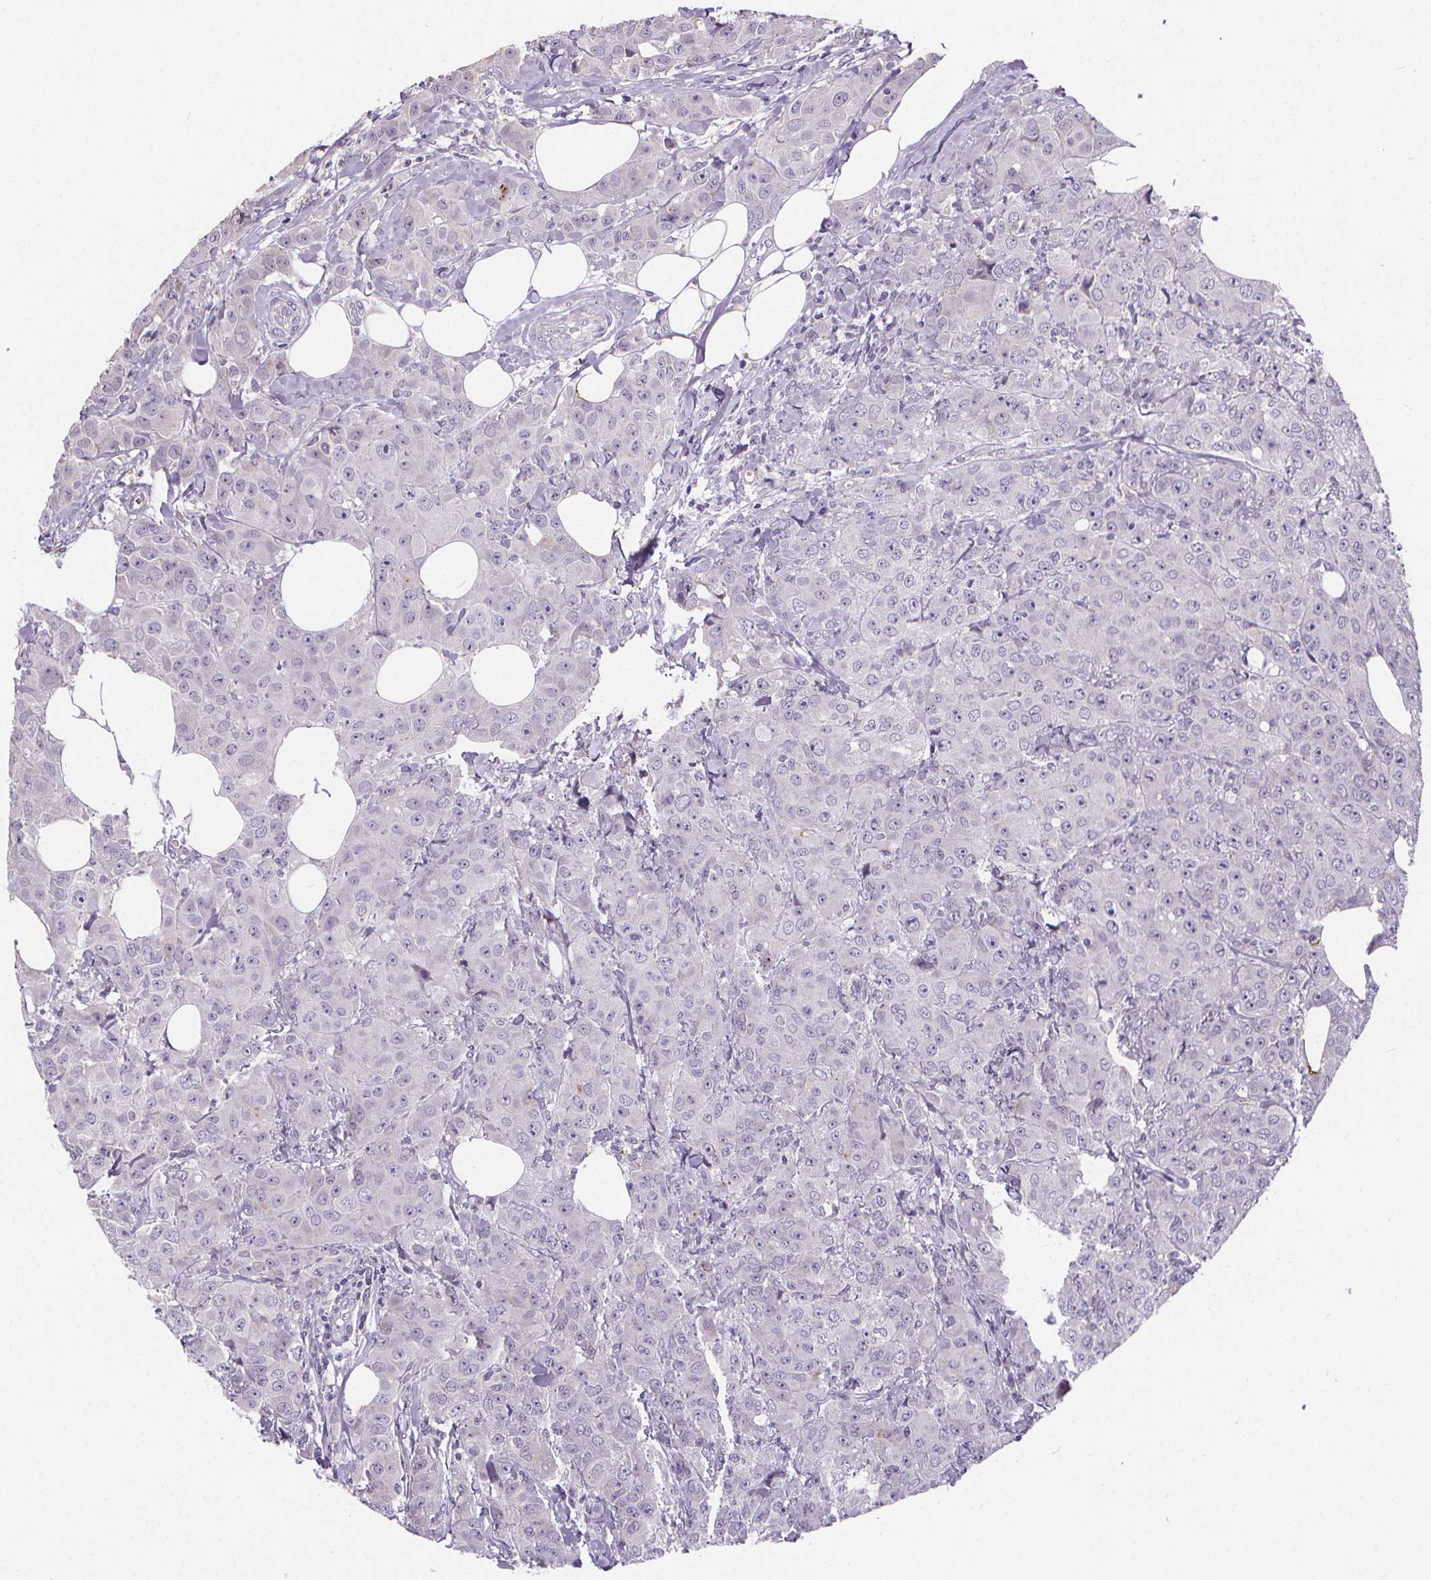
{"staining": {"intensity": "negative", "quantity": "none", "location": "none"}, "tissue": "breast cancer", "cell_type": "Tumor cells", "image_type": "cancer", "snomed": [{"axis": "morphology", "description": "Normal tissue, NOS"}, {"axis": "morphology", "description": "Duct carcinoma"}, {"axis": "topography", "description": "Breast"}], "caption": "Immunohistochemistry (IHC) histopathology image of human breast cancer (invasive ductal carcinoma) stained for a protein (brown), which exhibits no positivity in tumor cells. The staining was performed using DAB to visualize the protein expression in brown, while the nuclei were stained in blue with hematoxylin (Magnification: 20x).", "gene": "ATP6V1D", "patient": {"sex": "female", "age": 43}}